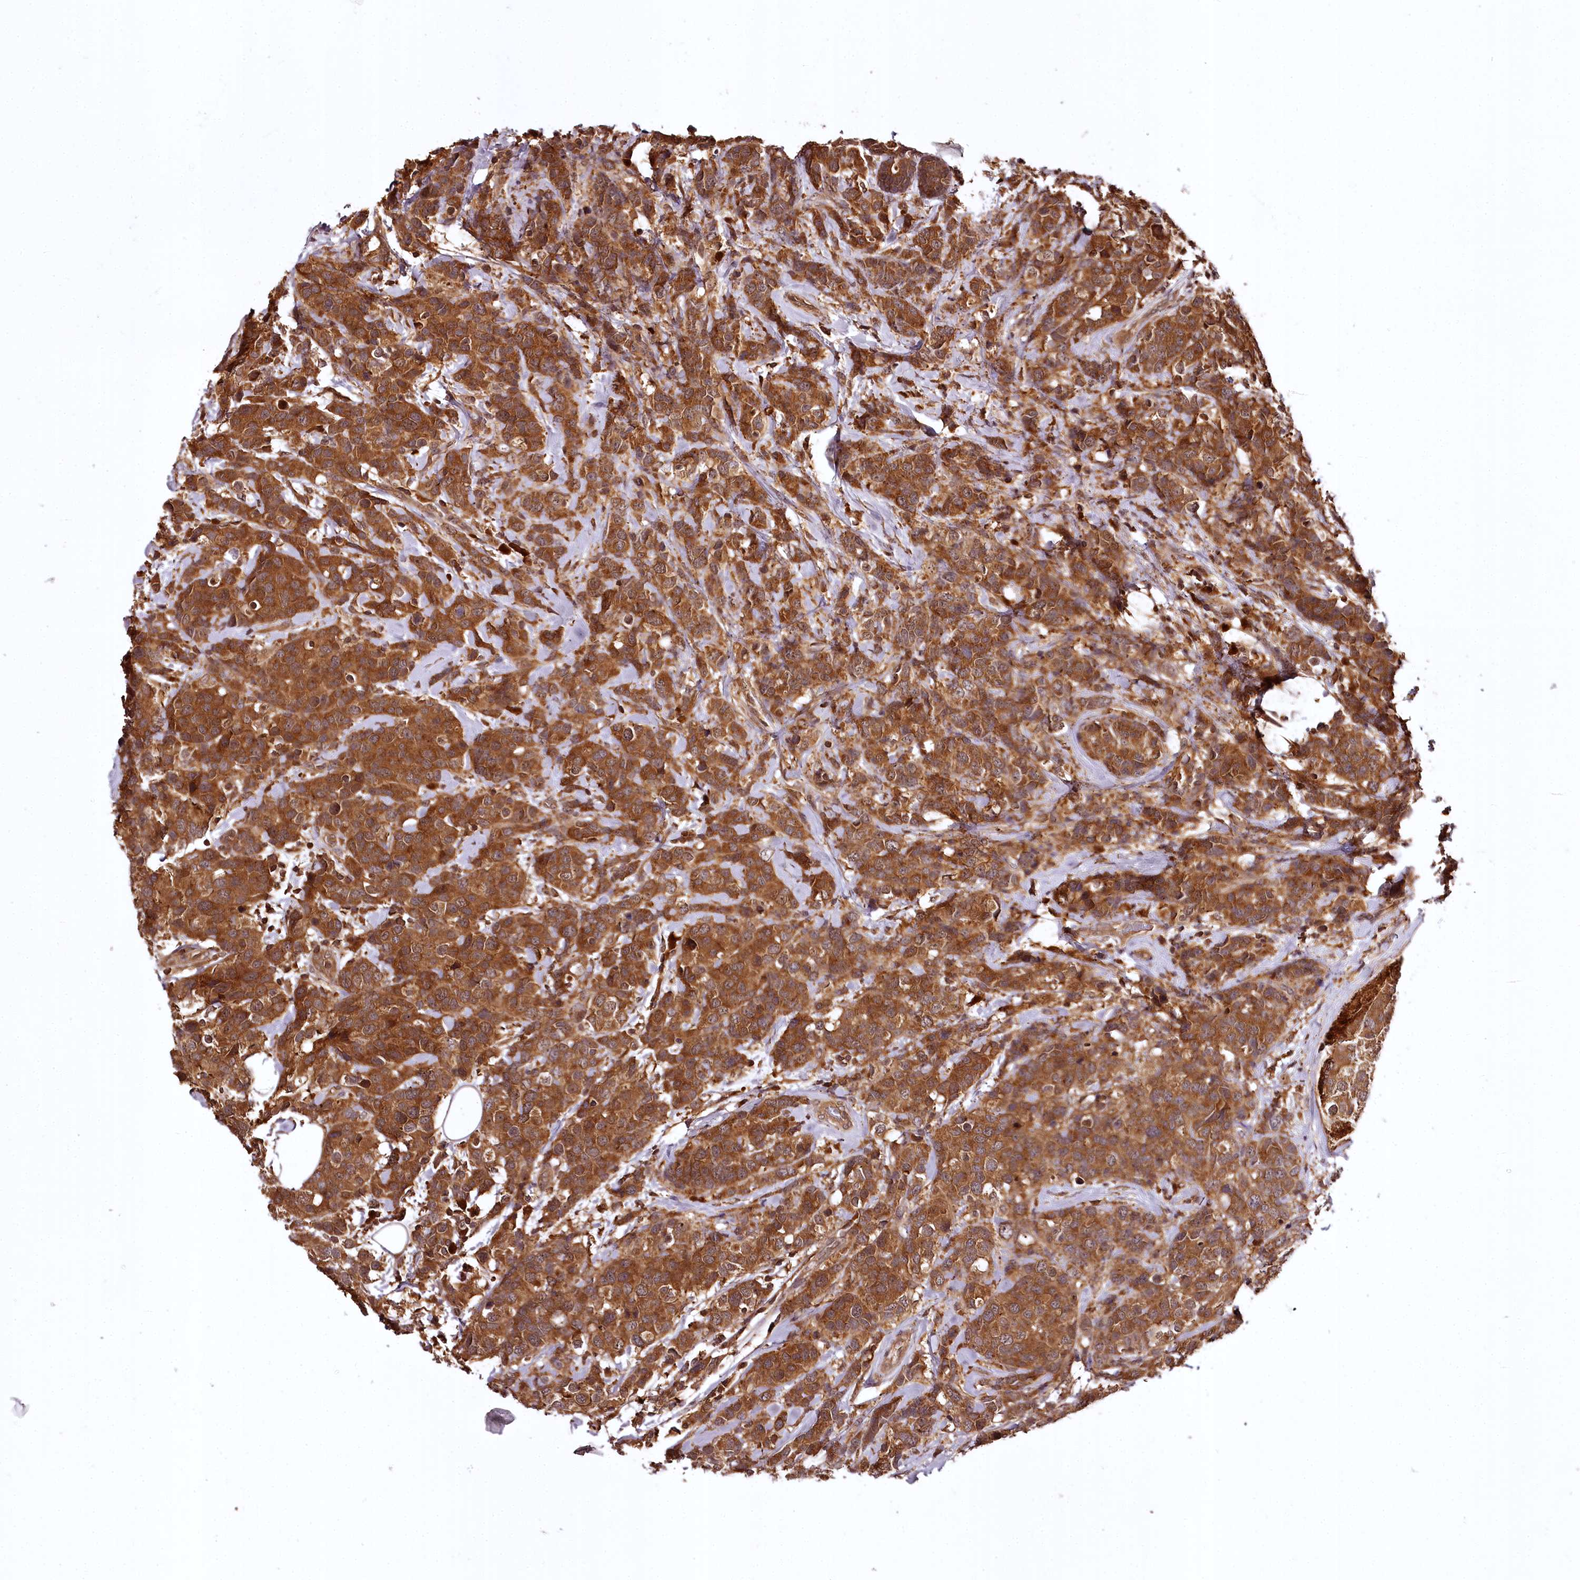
{"staining": {"intensity": "moderate", "quantity": ">75%", "location": "cytoplasmic/membranous"}, "tissue": "breast cancer", "cell_type": "Tumor cells", "image_type": "cancer", "snomed": [{"axis": "morphology", "description": "Lobular carcinoma"}, {"axis": "topography", "description": "Breast"}], "caption": "The histopathology image reveals staining of lobular carcinoma (breast), revealing moderate cytoplasmic/membranous protein expression (brown color) within tumor cells. The staining is performed using DAB (3,3'-diaminobenzidine) brown chromogen to label protein expression. The nuclei are counter-stained blue using hematoxylin.", "gene": "TTC12", "patient": {"sex": "female", "age": 59}}